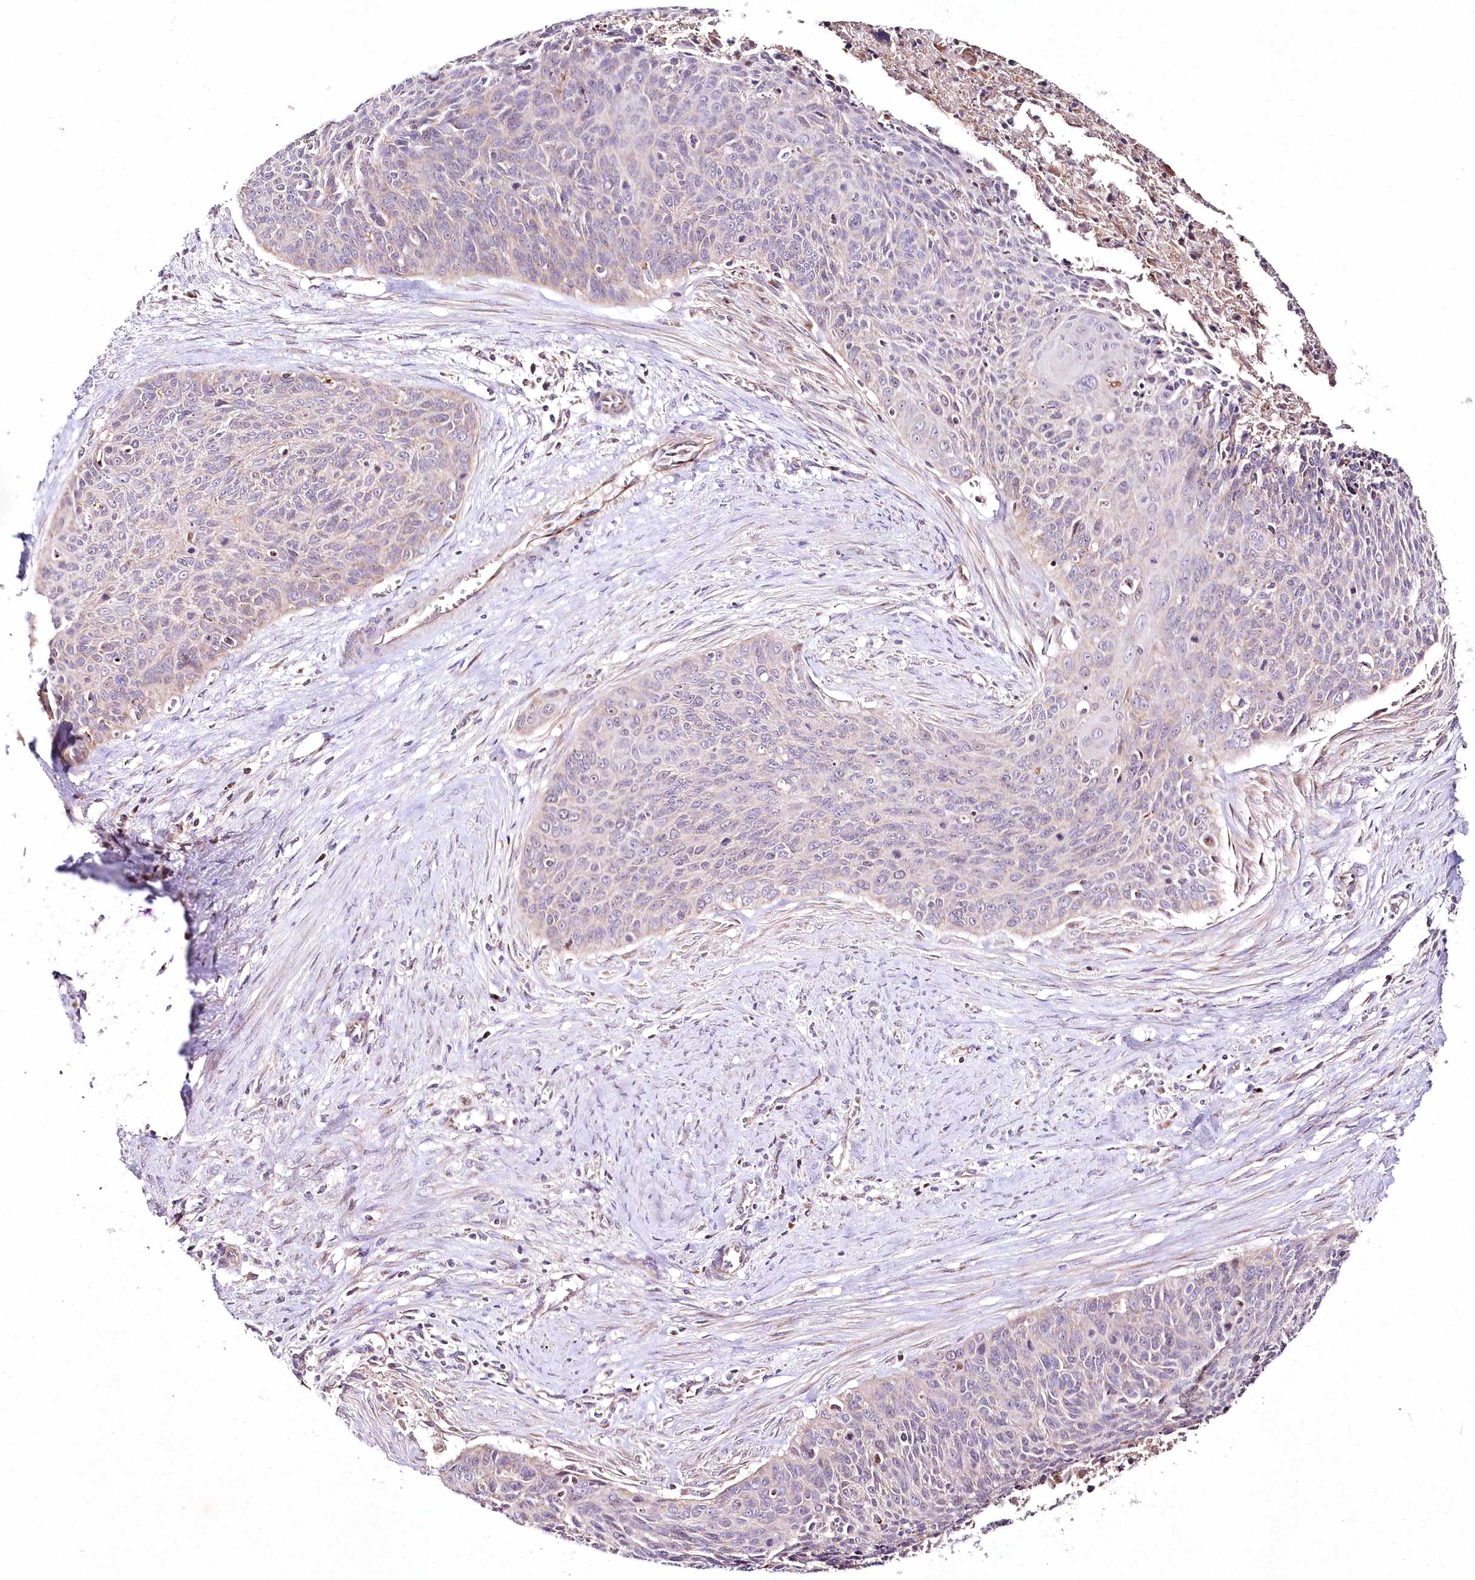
{"staining": {"intensity": "negative", "quantity": "none", "location": "none"}, "tissue": "cervical cancer", "cell_type": "Tumor cells", "image_type": "cancer", "snomed": [{"axis": "morphology", "description": "Squamous cell carcinoma, NOS"}, {"axis": "topography", "description": "Cervix"}], "caption": "IHC histopathology image of neoplastic tissue: cervical squamous cell carcinoma stained with DAB (3,3'-diaminobenzidine) shows no significant protein positivity in tumor cells. (DAB (3,3'-diaminobenzidine) immunohistochemistry (IHC) visualized using brightfield microscopy, high magnification).", "gene": "DNA2", "patient": {"sex": "female", "age": 55}}